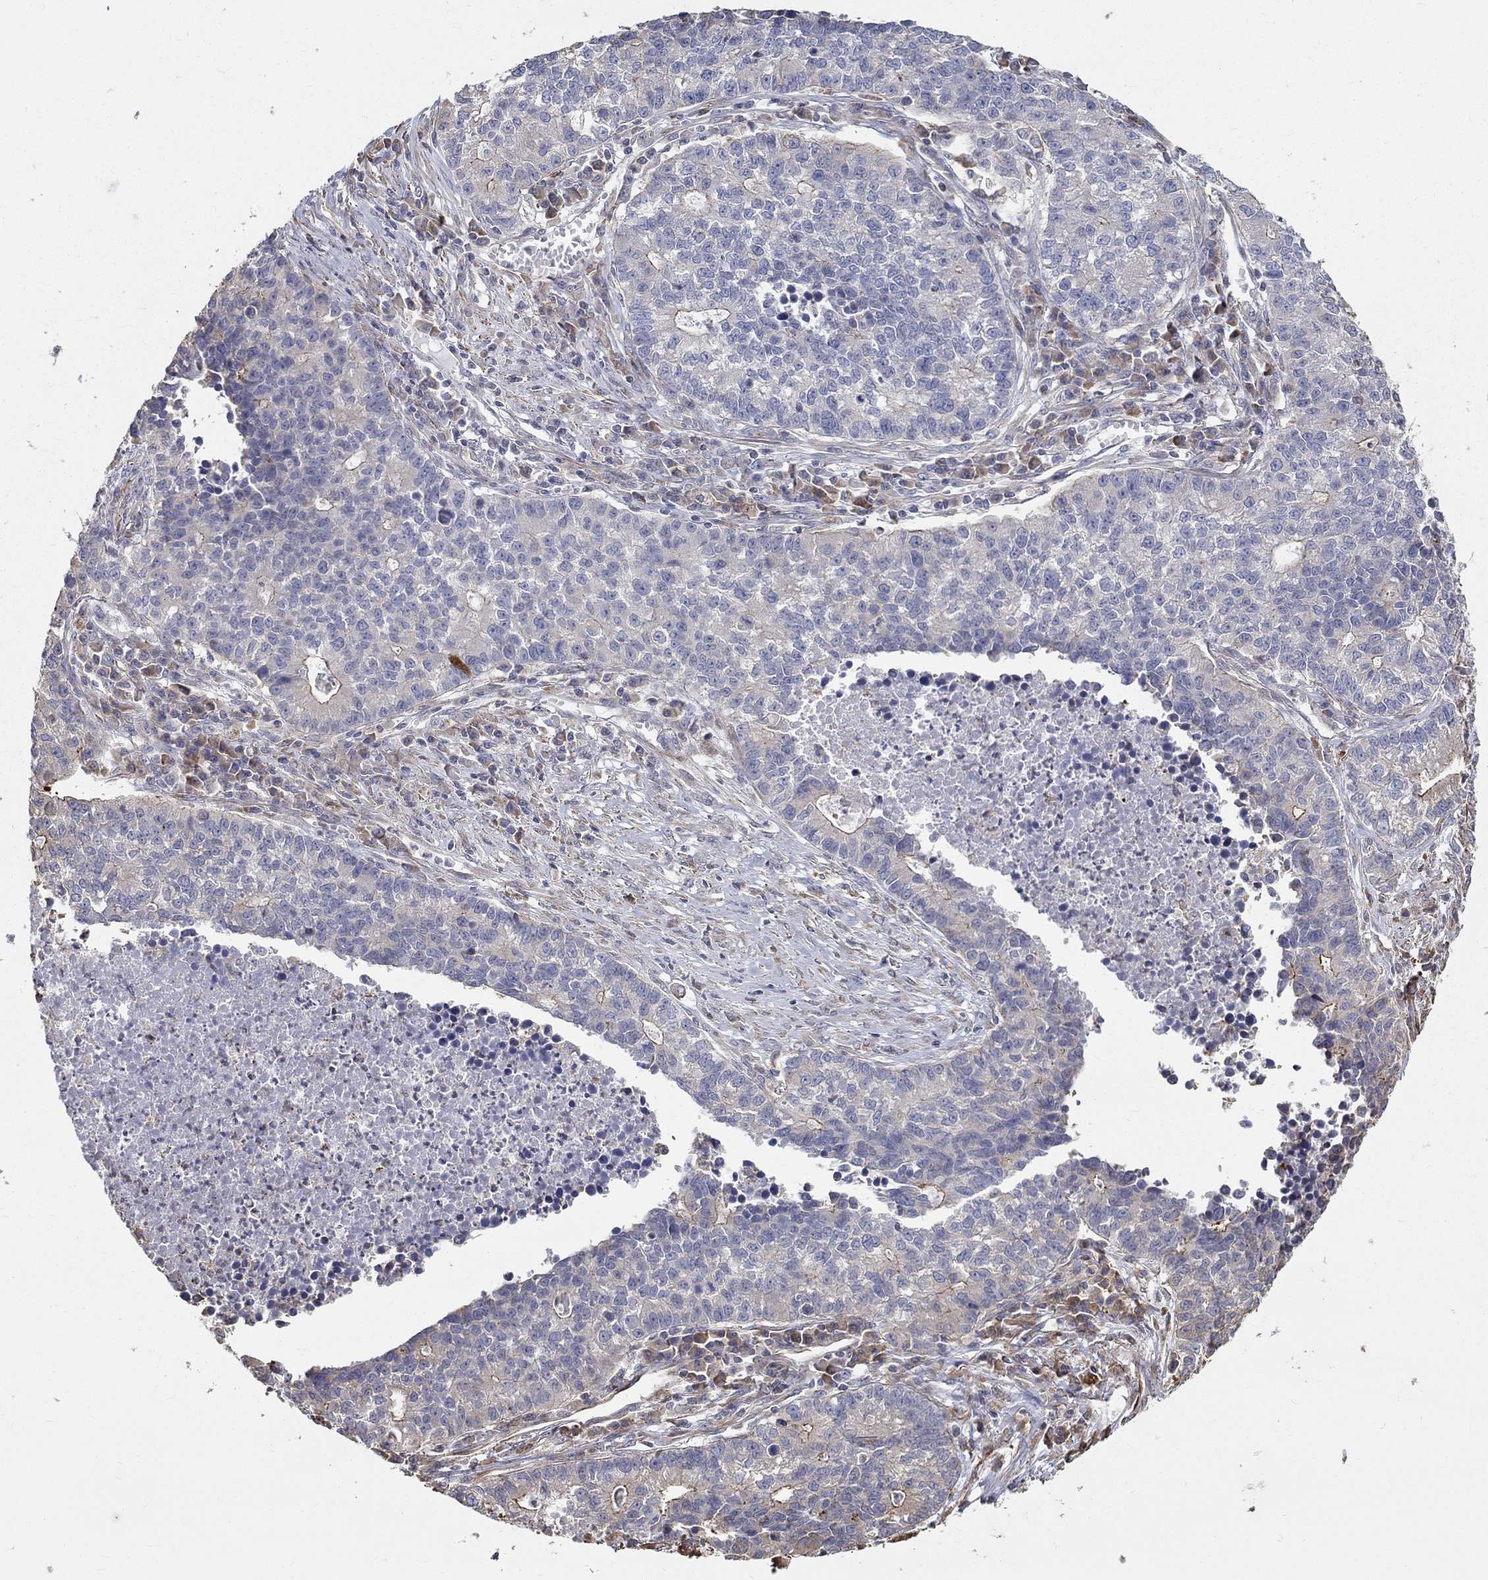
{"staining": {"intensity": "strong", "quantity": "<25%", "location": "cytoplasmic/membranous"}, "tissue": "lung cancer", "cell_type": "Tumor cells", "image_type": "cancer", "snomed": [{"axis": "morphology", "description": "Adenocarcinoma, NOS"}, {"axis": "topography", "description": "Lung"}], "caption": "Adenocarcinoma (lung) was stained to show a protein in brown. There is medium levels of strong cytoplasmic/membranous expression in about <25% of tumor cells.", "gene": "NPHP1", "patient": {"sex": "male", "age": 57}}